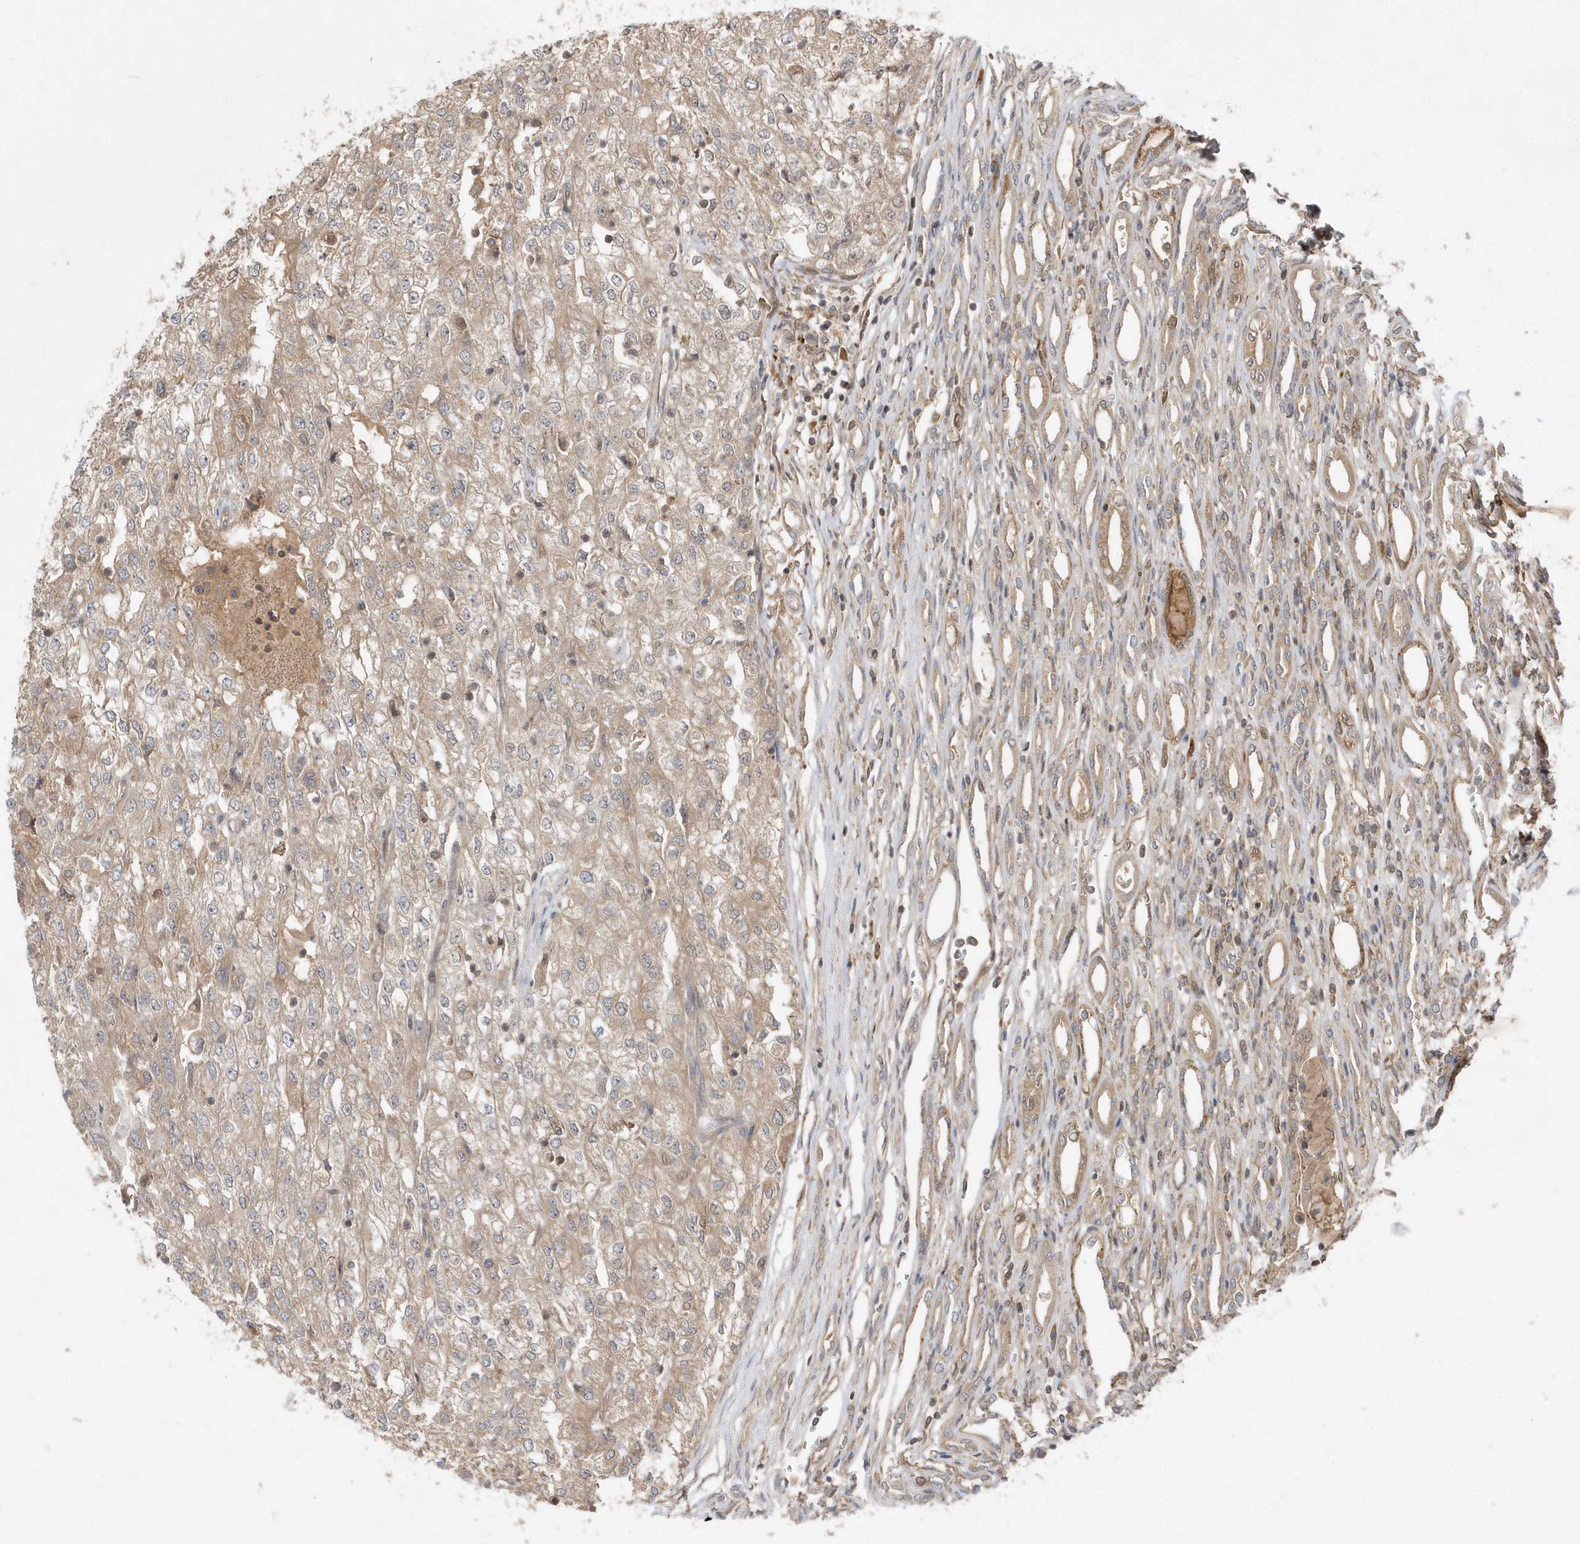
{"staining": {"intensity": "weak", "quantity": ">75%", "location": "cytoplasmic/membranous"}, "tissue": "renal cancer", "cell_type": "Tumor cells", "image_type": "cancer", "snomed": [{"axis": "morphology", "description": "Adenocarcinoma, NOS"}, {"axis": "topography", "description": "Kidney"}], "caption": "An IHC histopathology image of neoplastic tissue is shown. Protein staining in brown labels weak cytoplasmic/membranous positivity in renal cancer within tumor cells. (Brightfield microscopy of DAB IHC at high magnification).", "gene": "GFM2", "patient": {"sex": "female", "age": 54}}